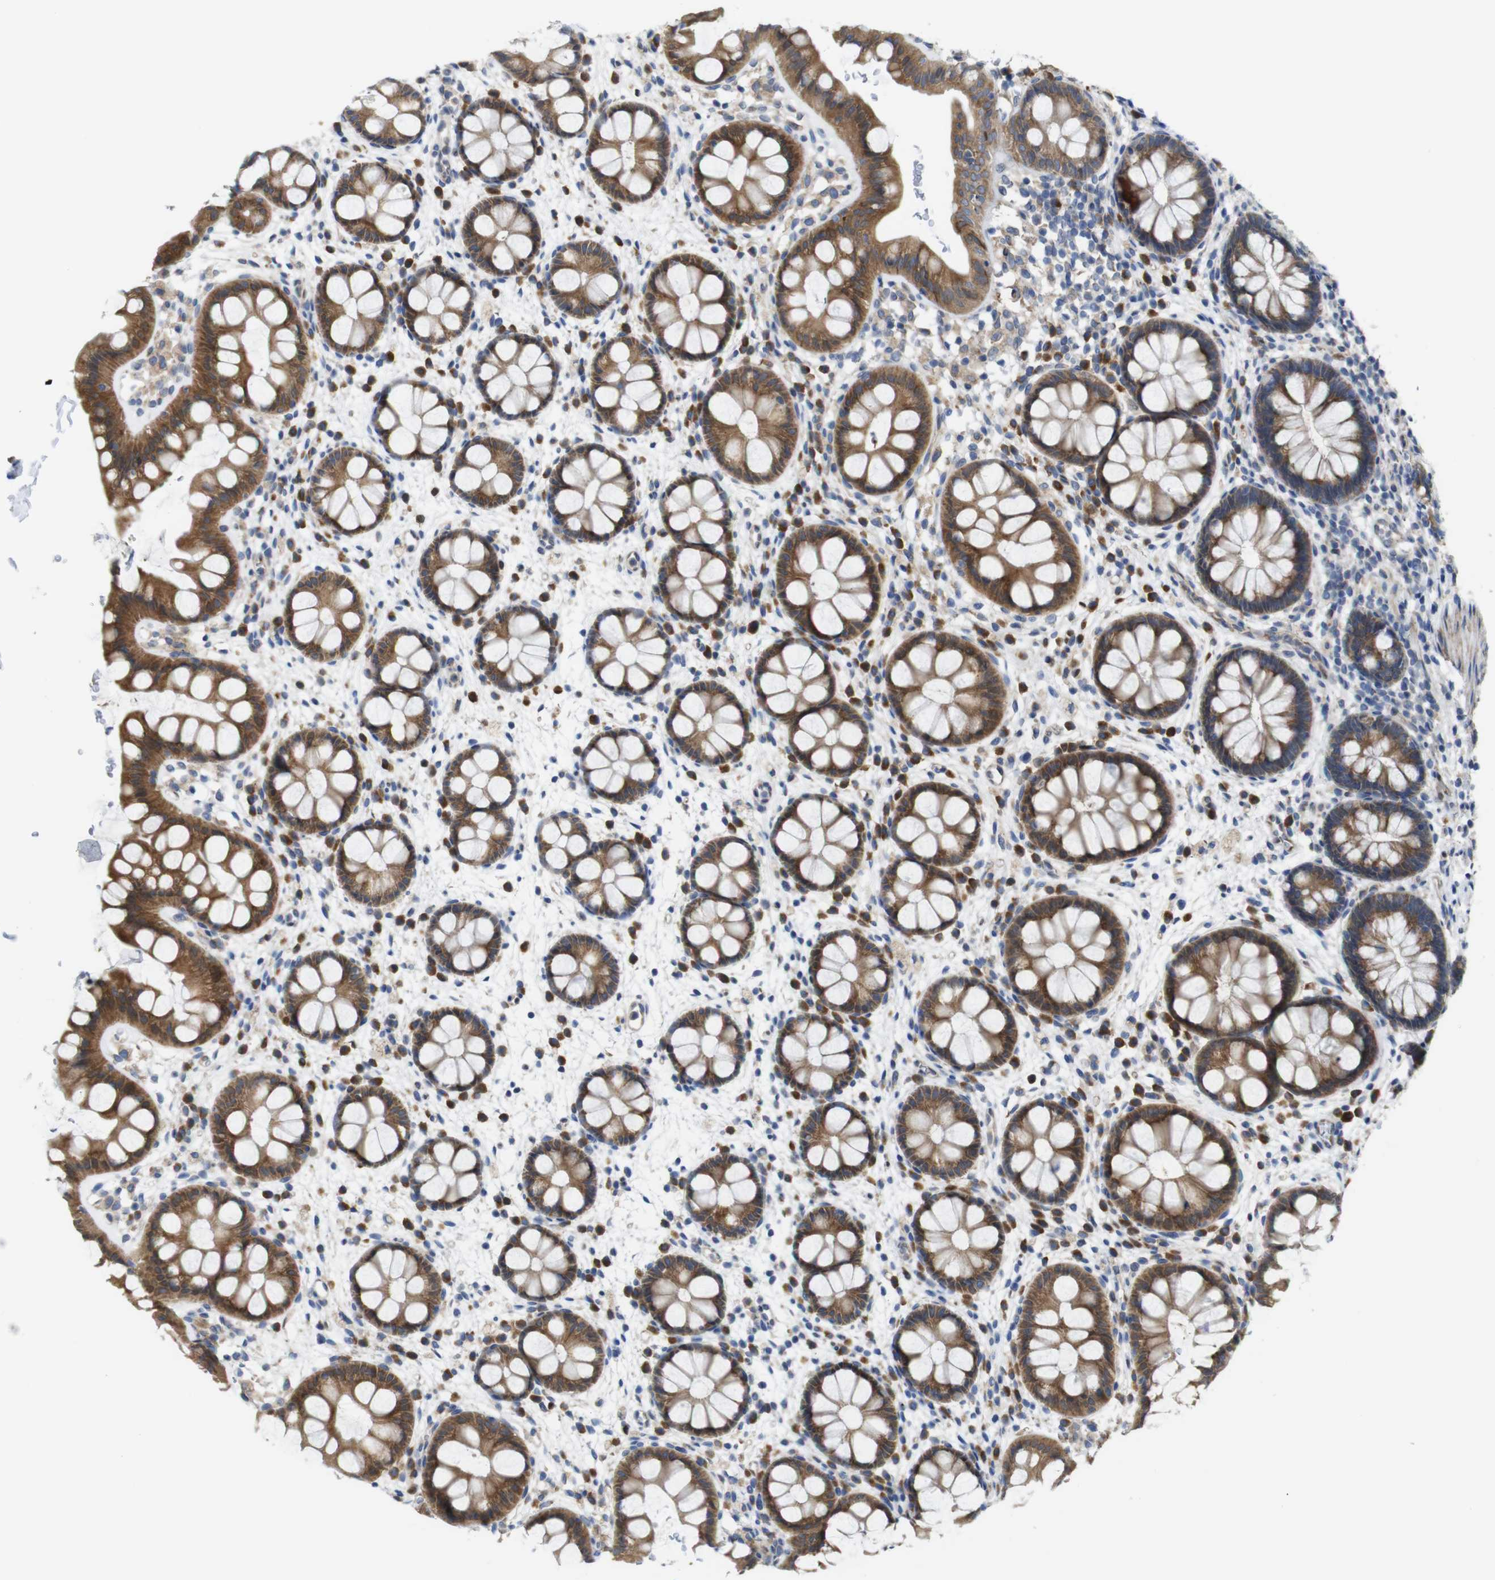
{"staining": {"intensity": "moderate", "quantity": ">75%", "location": "cytoplasmic/membranous"}, "tissue": "rectum", "cell_type": "Glandular cells", "image_type": "normal", "snomed": [{"axis": "morphology", "description": "Normal tissue, NOS"}, {"axis": "topography", "description": "Rectum"}], "caption": "Rectum stained with DAB immunohistochemistry demonstrates medium levels of moderate cytoplasmic/membranous positivity in about >75% of glandular cells. The staining was performed using DAB, with brown indicating positive protein expression. Nuclei are stained blue with hematoxylin.", "gene": "DDRGK1", "patient": {"sex": "female", "age": 24}}